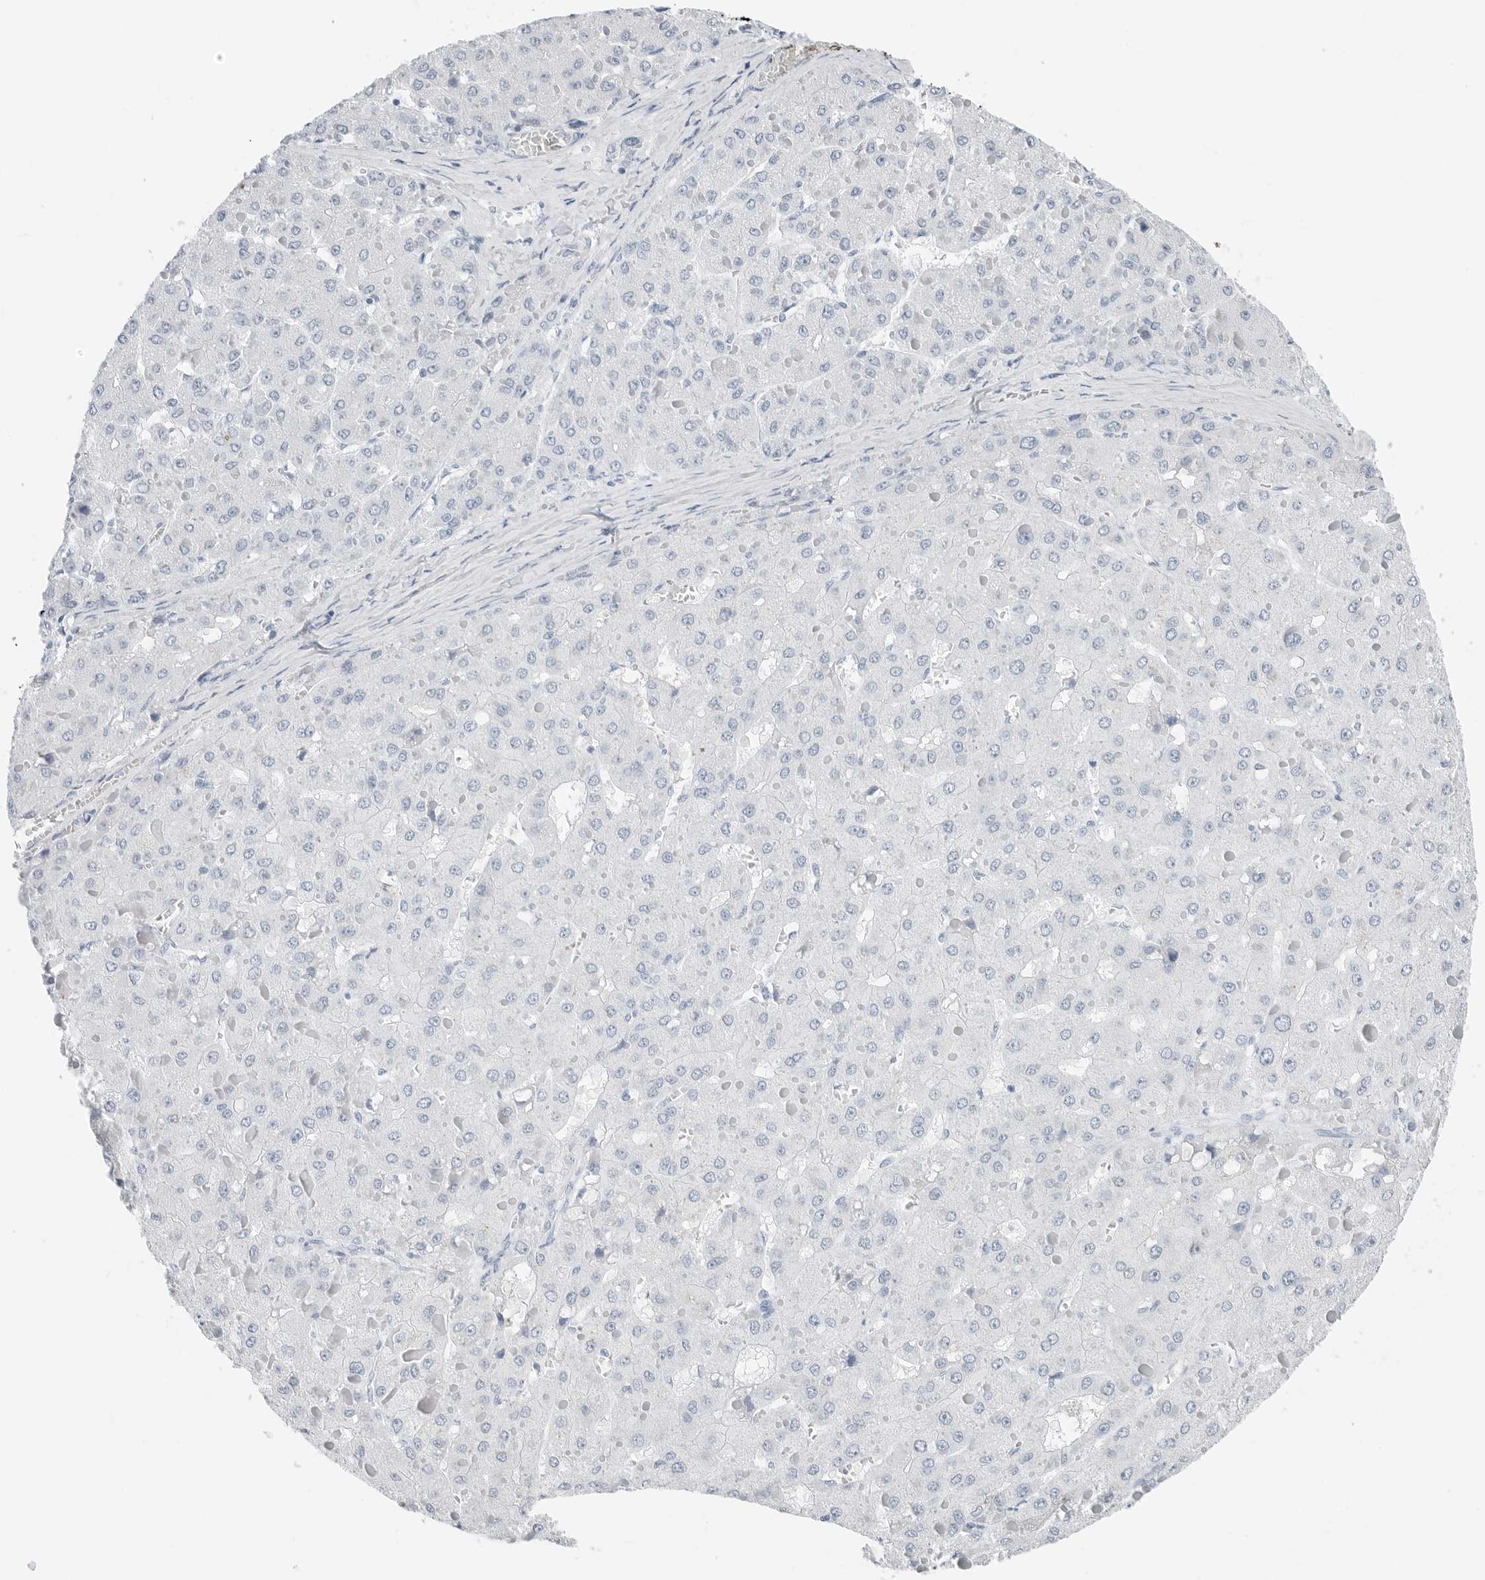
{"staining": {"intensity": "negative", "quantity": "none", "location": "none"}, "tissue": "liver cancer", "cell_type": "Tumor cells", "image_type": "cancer", "snomed": [{"axis": "morphology", "description": "Carcinoma, Hepatocellular, NOS"}, {"axis": "topography", "description": "Liver"}], "caption": "Immunohistochemical staining of liver cancer (hepatocellular carcinoma) reveals no significant positivity in tumor cells.", "gene": "SLPI", "patient": {"sex": "female", "age": 73}}